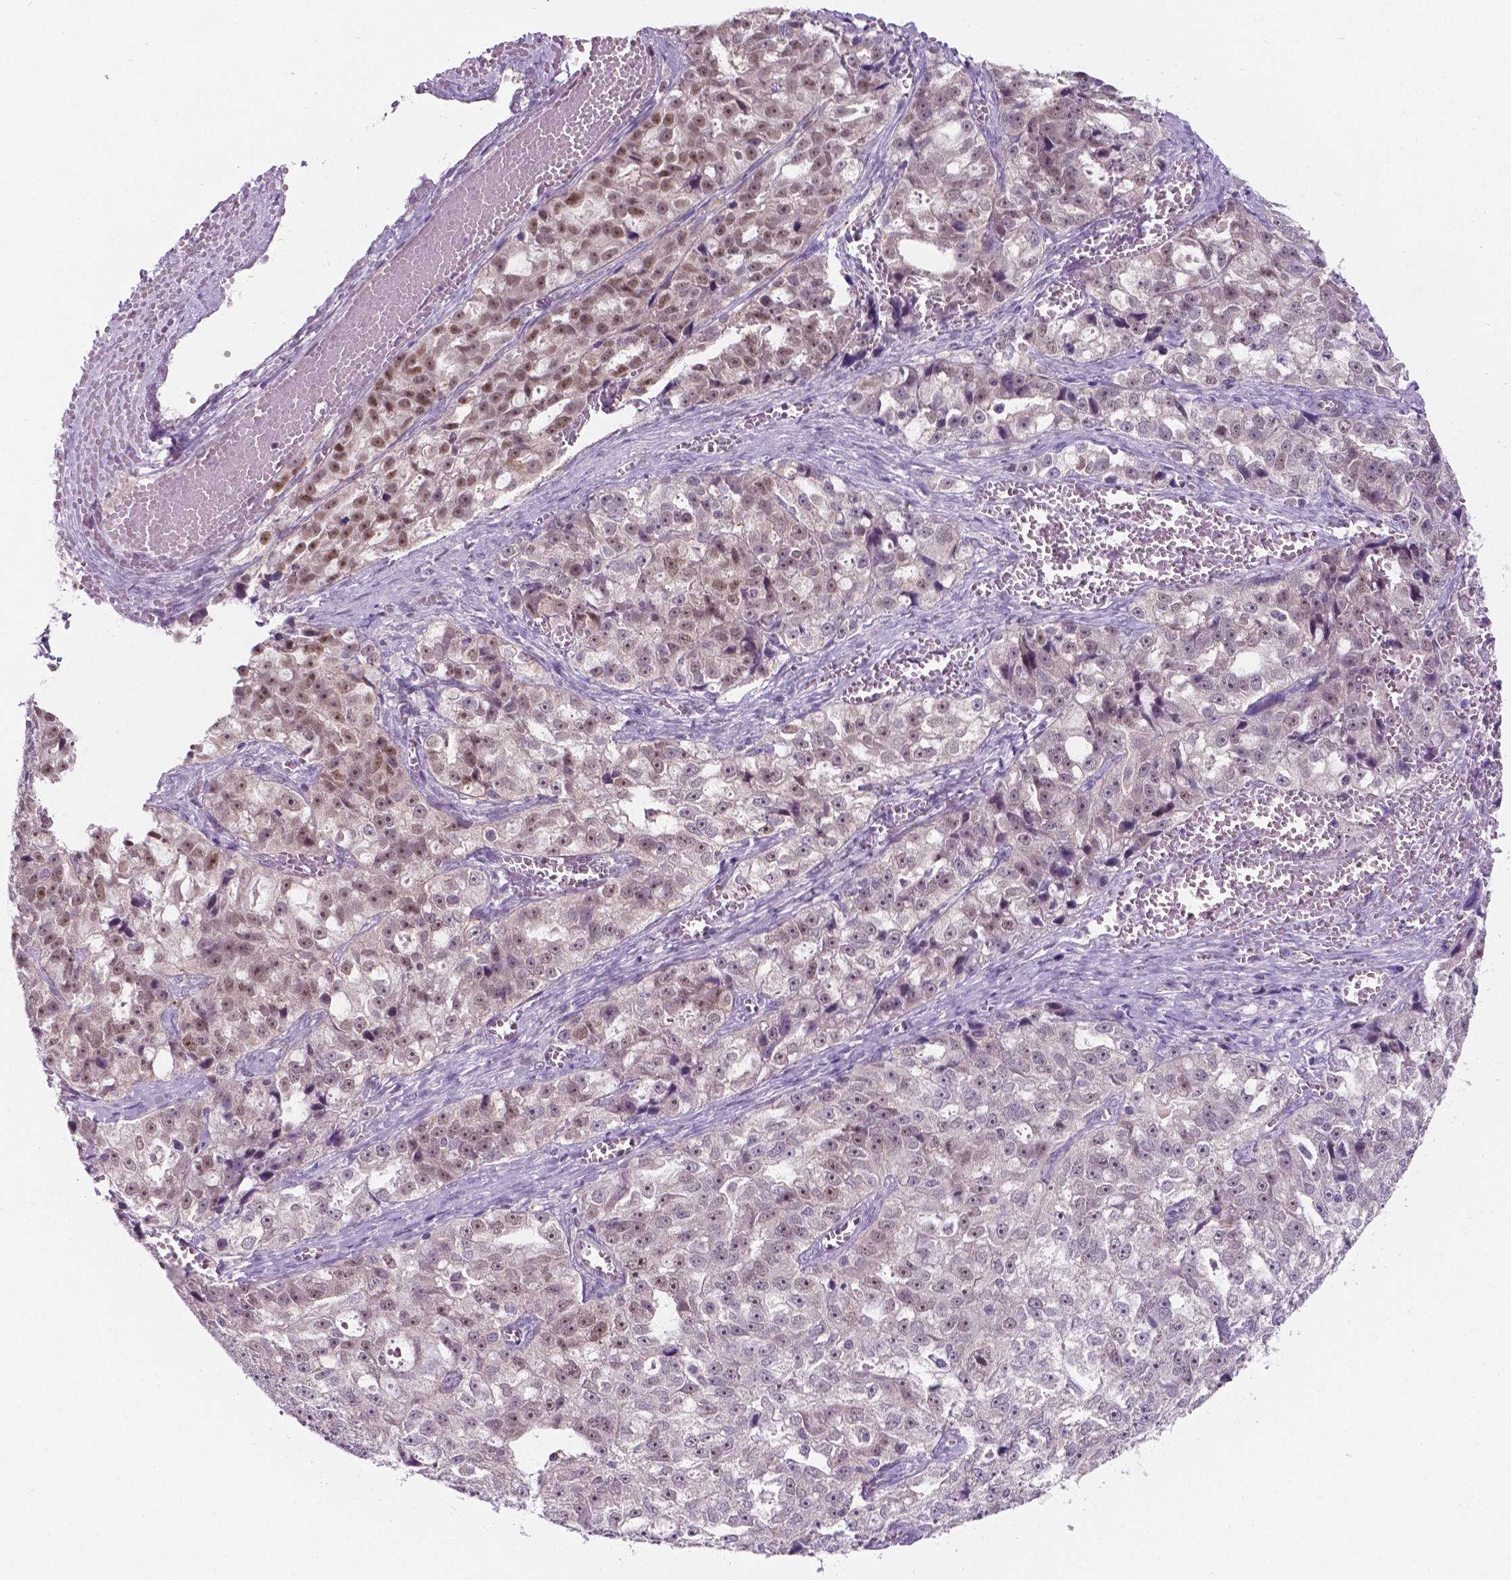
{"staining": {"intensity": "weak", "quantity": "25%-75%", "location": "nuclear"}, "tissue": "ovarian cancer", "cell_type": "Tumor cells", "image_type": "cancer", "snomed": [{"axis": "morphology", "description": "Cystadenocarcinoma, serous, NOS"}, {"axis": "topography", "description": "Ovary"}], "caption": "Protein staining by immunohistochemistry reveals weak nuclear positivity in about 25%-75% of tumor cells in ovarian serous cystadenocarcinoma. The protein of interest is stained brown, and the nuclei are stained in blue (DAB (3,3'-diaminobenzidine) IHC with brightfield microscopy, high magnification).", "gene": "FAM50B", "patient": {"sex": "female", "age": 51}}